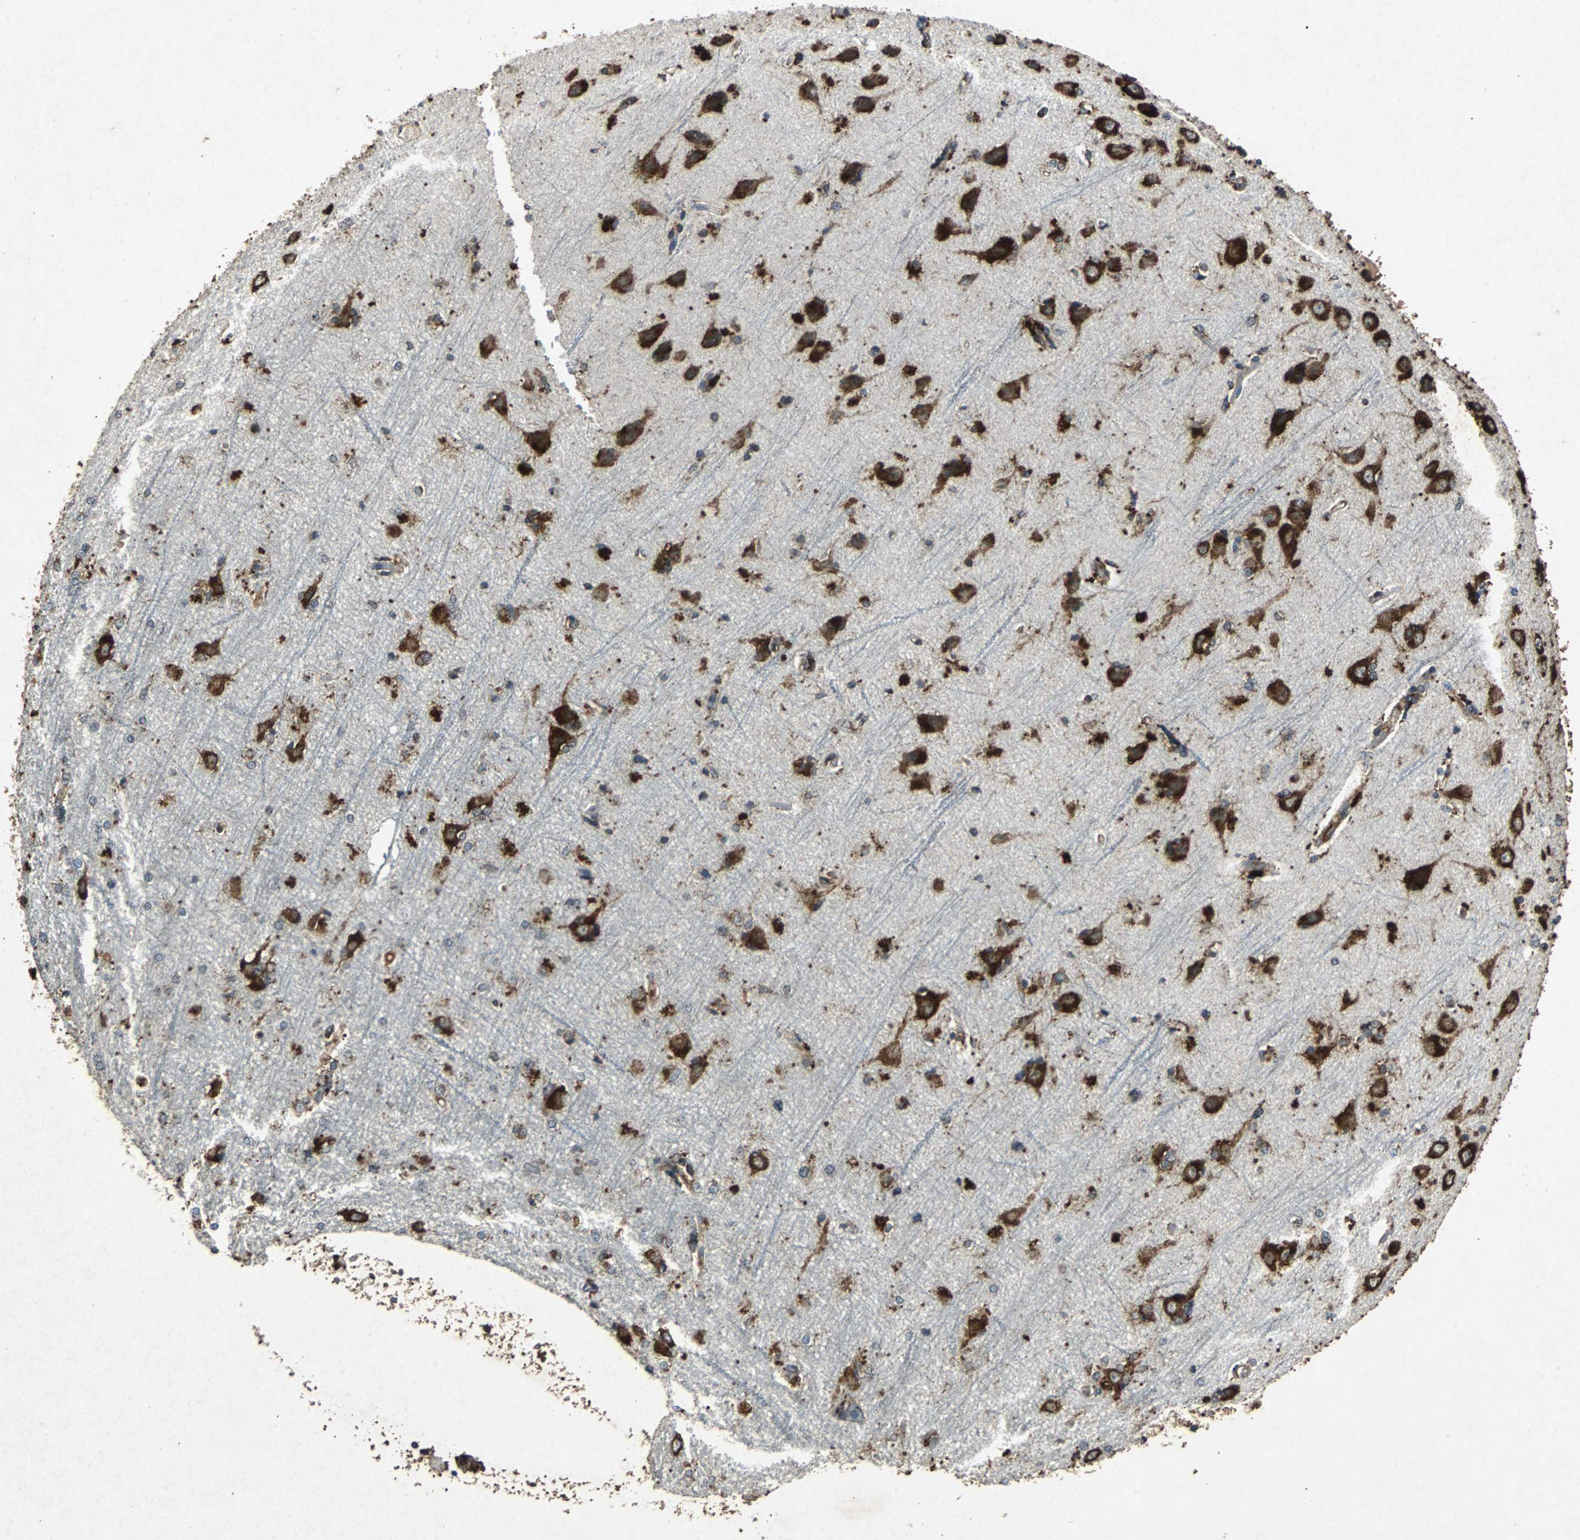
{"staining": {"intensity": "moderate", "quantity": ">75%", "location": "cytoplasmic/membranous"}, "tissue": "cerebral cortex", "cell_type": "Endothelial cells", "image_type": "normal", "snomed": [{"axis": "morphology", "description": "Normal tissue, NOS"}, {"axis": "topography", "description": "Cerebral cortex"}], "caption": "IHC of unremarkable human cerebral cortex reveals medium levels of moderate cytoplasmic/membranous expression in about >75% of endothelial cells. (Brightfield microscopy of DAB IHC at high magnification).", "gene": "NAA10", "patient": {"sex": "female", "age": 54}}